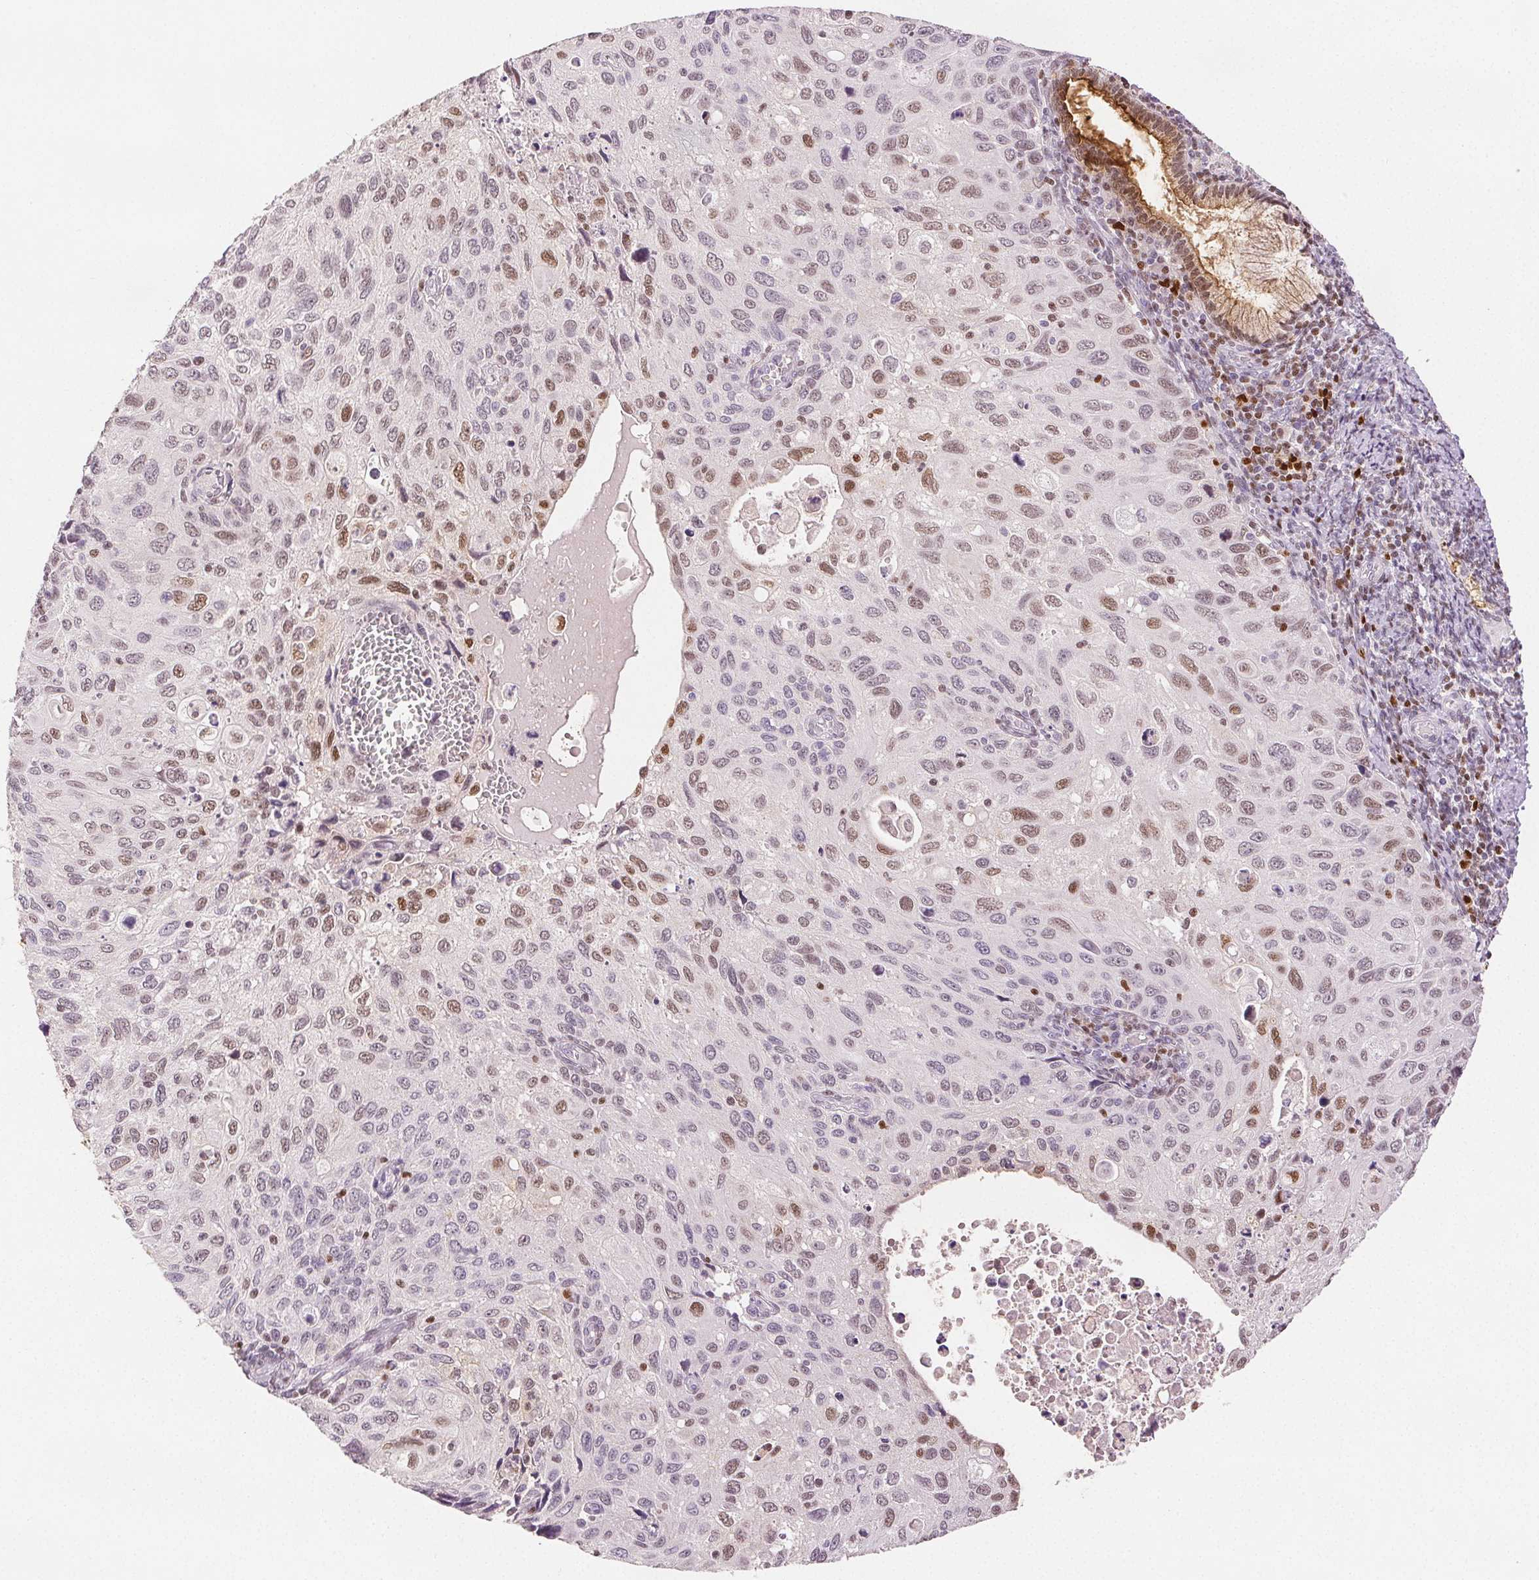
{"staining": {"intensity": "moderate", "quantity": "<25%", "location": "nuclear"}, "tissue": "cervical cancer", "cell_type": "Tumor cells", "image_type": "cancer", "snomed": [{"axis": "morphology", "description": "Squamous cell carcinoma, NOS"}, {"axis": "topography", "description": "Cervix"}], "caption": "The micrograph demonstrates staining of cervical squamous cell carcinoma, revealing moderate nuclear protein expression (brown color) within tumor cells.", "gene": "RUNX2", "patient": {"sex": "female", "age": 70}}